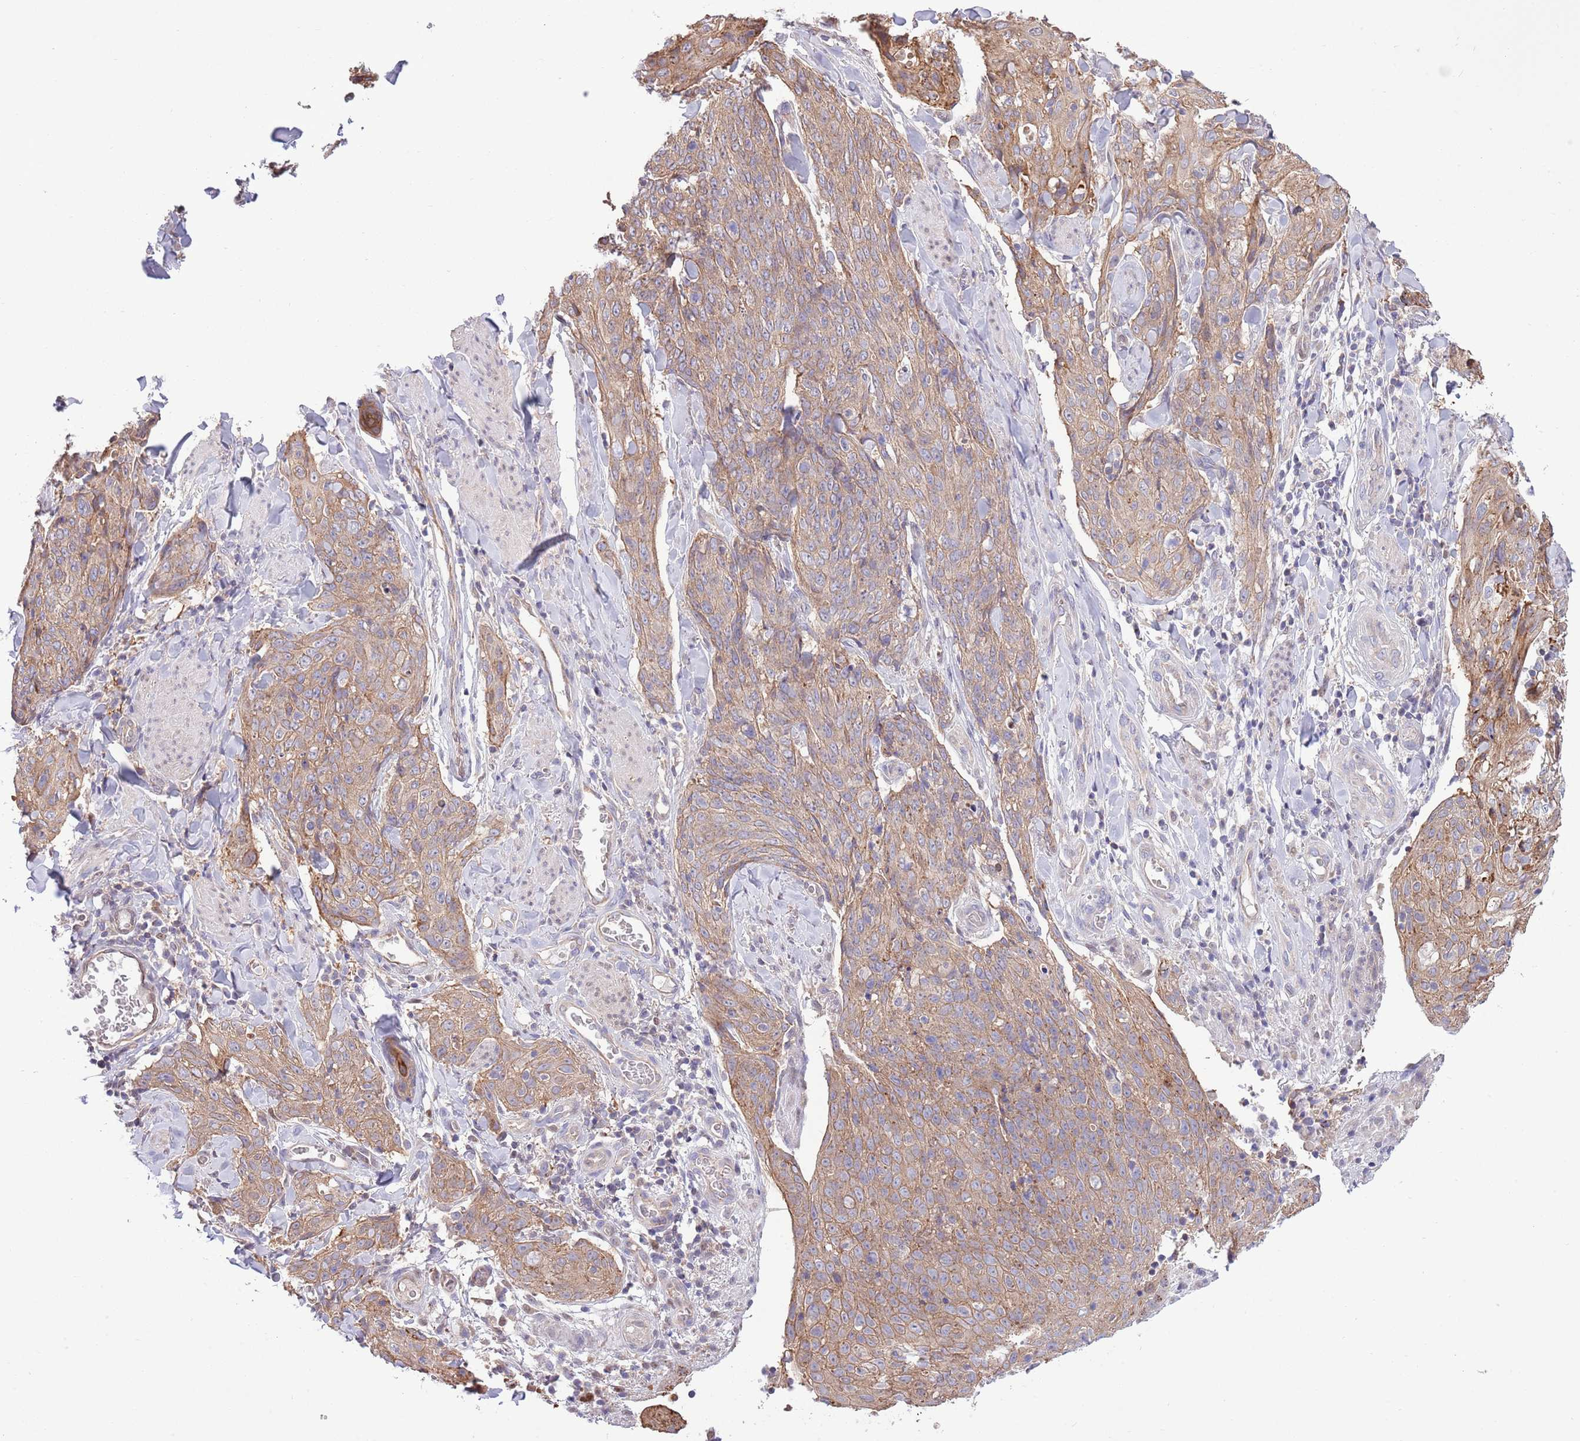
{"staining": {"intensity": "moderate", "quantity": ">75%", "location": "cytoplasmic/membranous"}, "tissue": "skin cancer", "cell_type": "Tumor cells", "image_type": "cancer", "snomed": [{"axis": "morphology", "description": "Squamous cell carcinoma, NOS"}, {"axis": "topography", "description": "Skin"}, {"axis": "topography", "description": "Vulva"}], "caption": "This histopathology image demonstrates IHC staining of human skin cancer, with medium moderate cytoplasmic/membranous expression in about >75% of tumor cells.", "gene": "ARL2BP", "patient": {"sex": "female", "age": 85}}